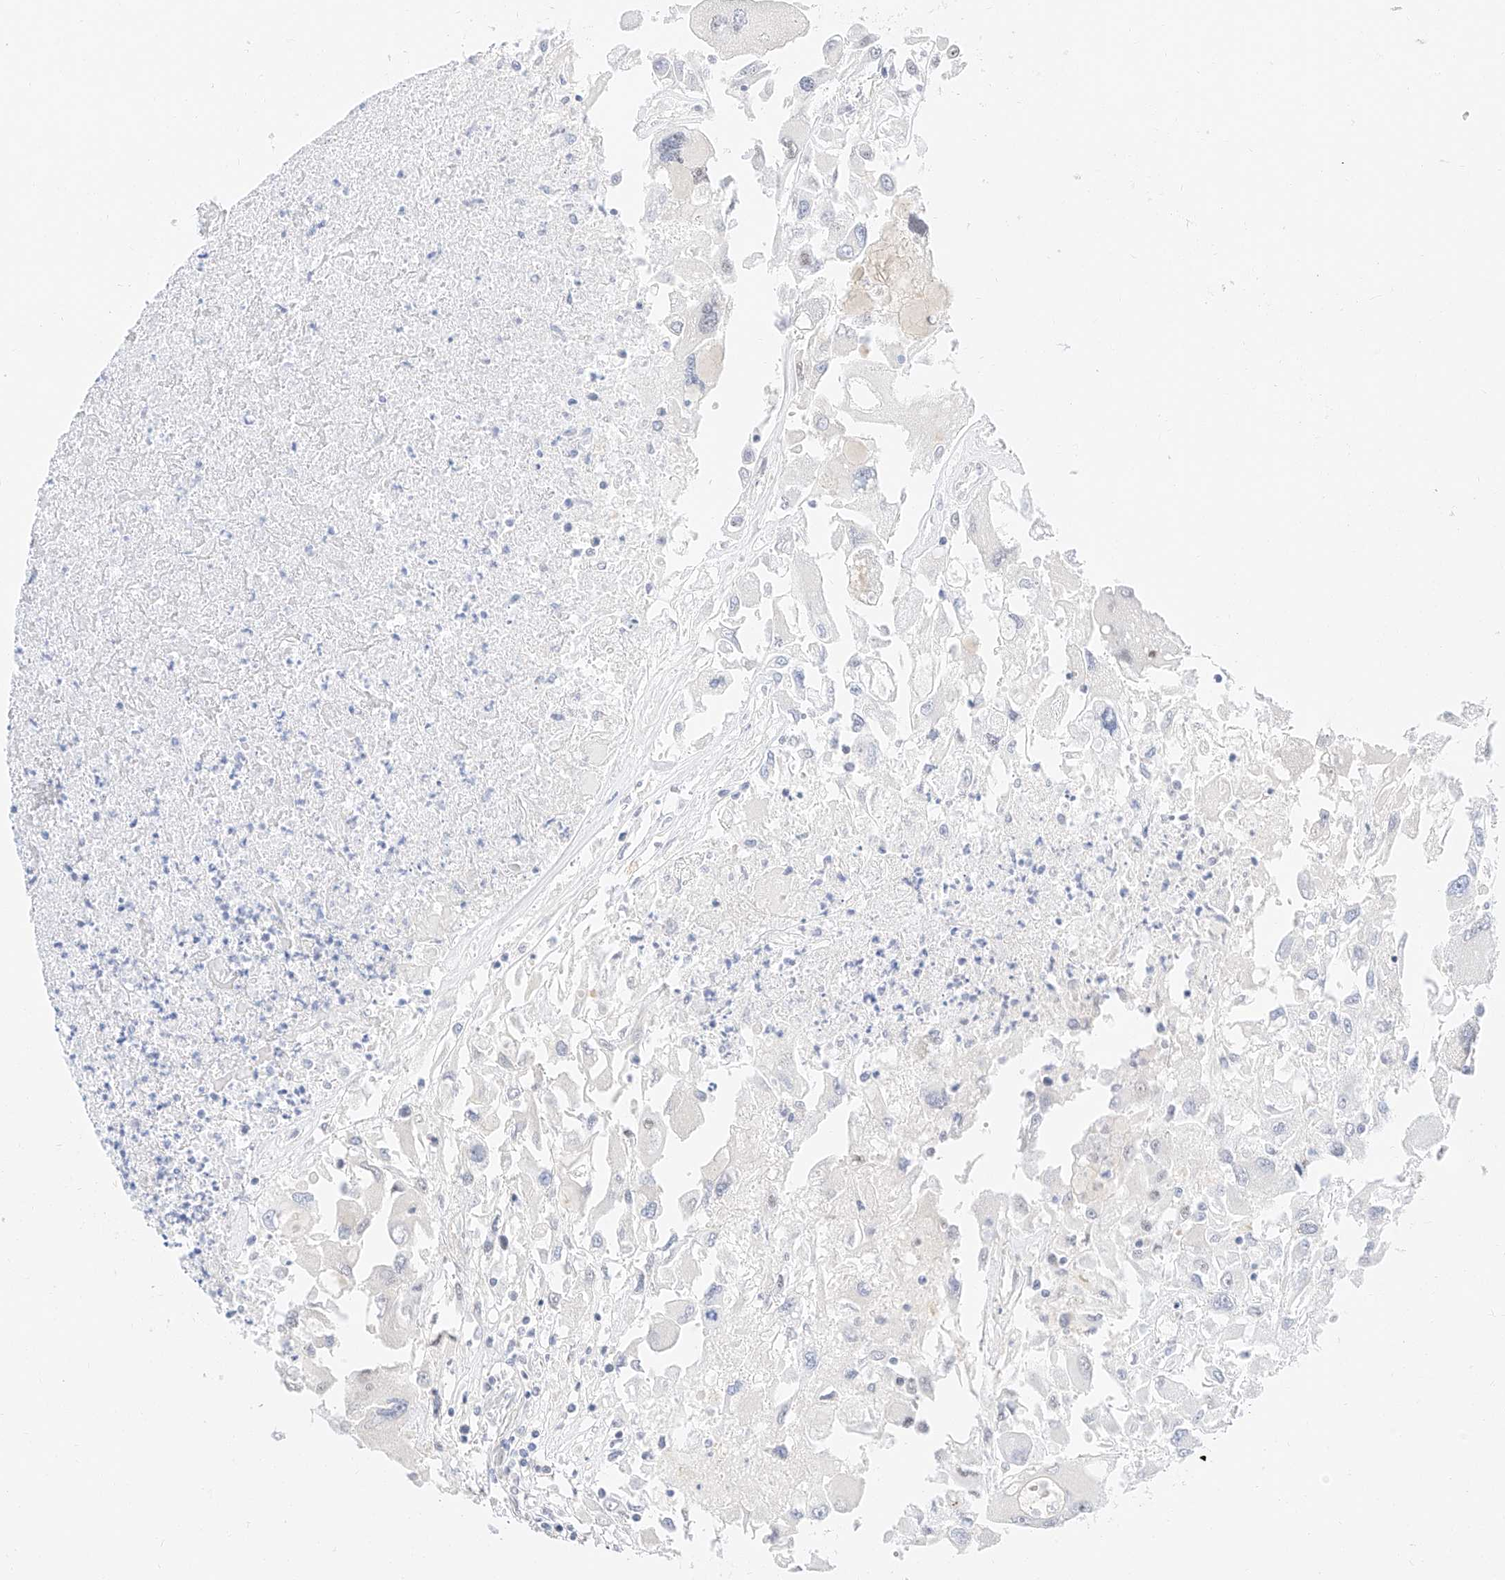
{"staining": {"intensity": "negative", "quantity": "none", "location": "none"}, "tissue": "renal cancer", "cell_type": "Tumor cells", "image_type": "cancer", "snomed": [{"axis": "morphology", "description": "Adenocarcinoma, NOS"}, {"axis": "topography", "description": "Kidney"}], "caption": "The image displays no staining of tumor cells in adenocarcinoma (renal).", "gene": "CDCP2", "patient": {"sex": "female", "age": 52}}